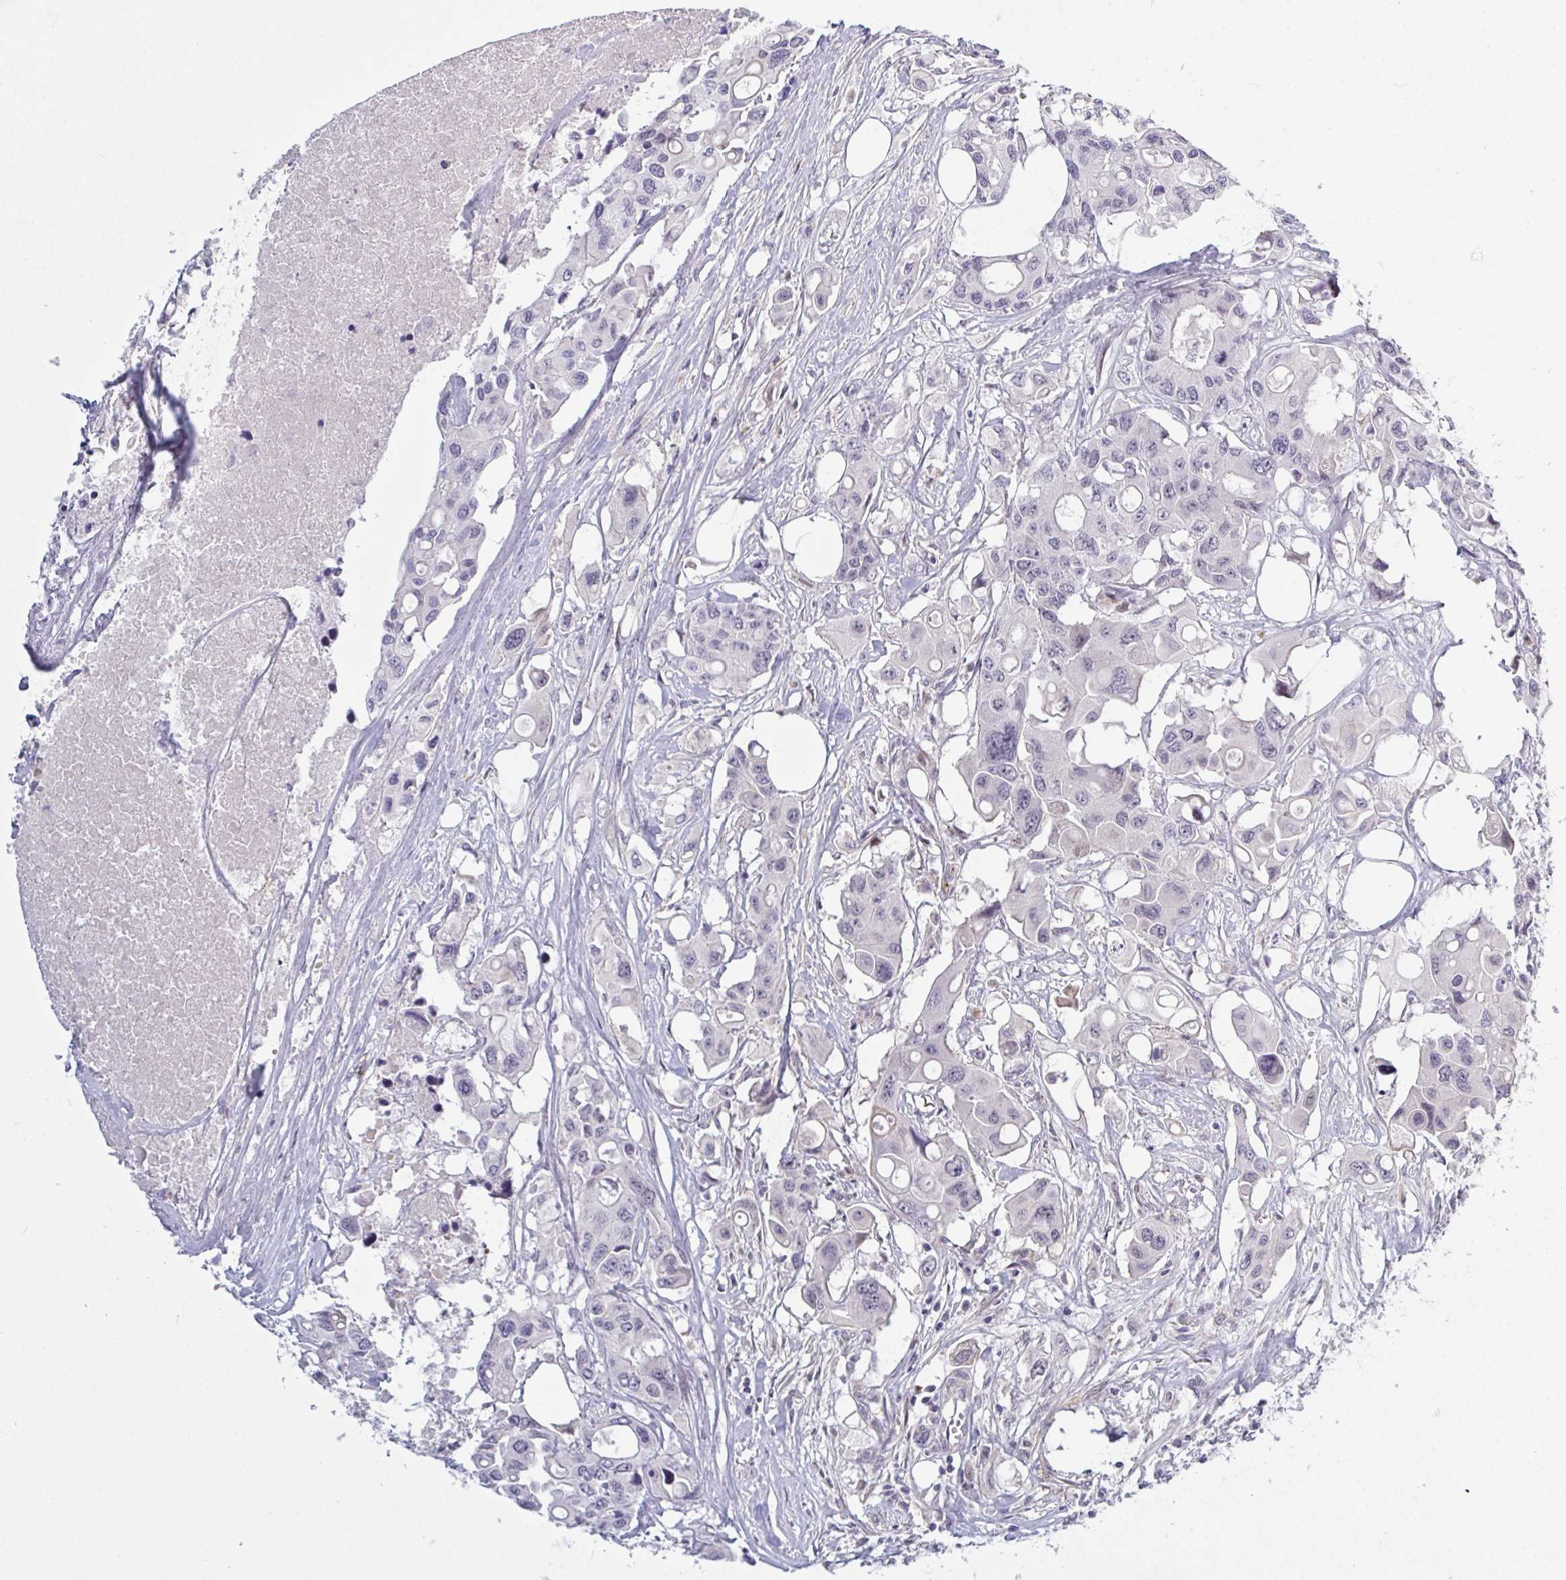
{"staining": {"intensity": "negative", "quantity": "none", "location": "none"}, "tissue": "colorectal cancer", "cell_type": "Tumor cells", "image_type": "cancer", "snomed": [{"axis": "morphology", "description": "Adenocarcinoma, NOS"}, {"axis": "topography", "description": "Colon"}], "caption": "Tumor cells show no significant protein expression in colorectal cancer.", "gene": "TCEAL8", "patient": {"sex": "male", "age": 77}}